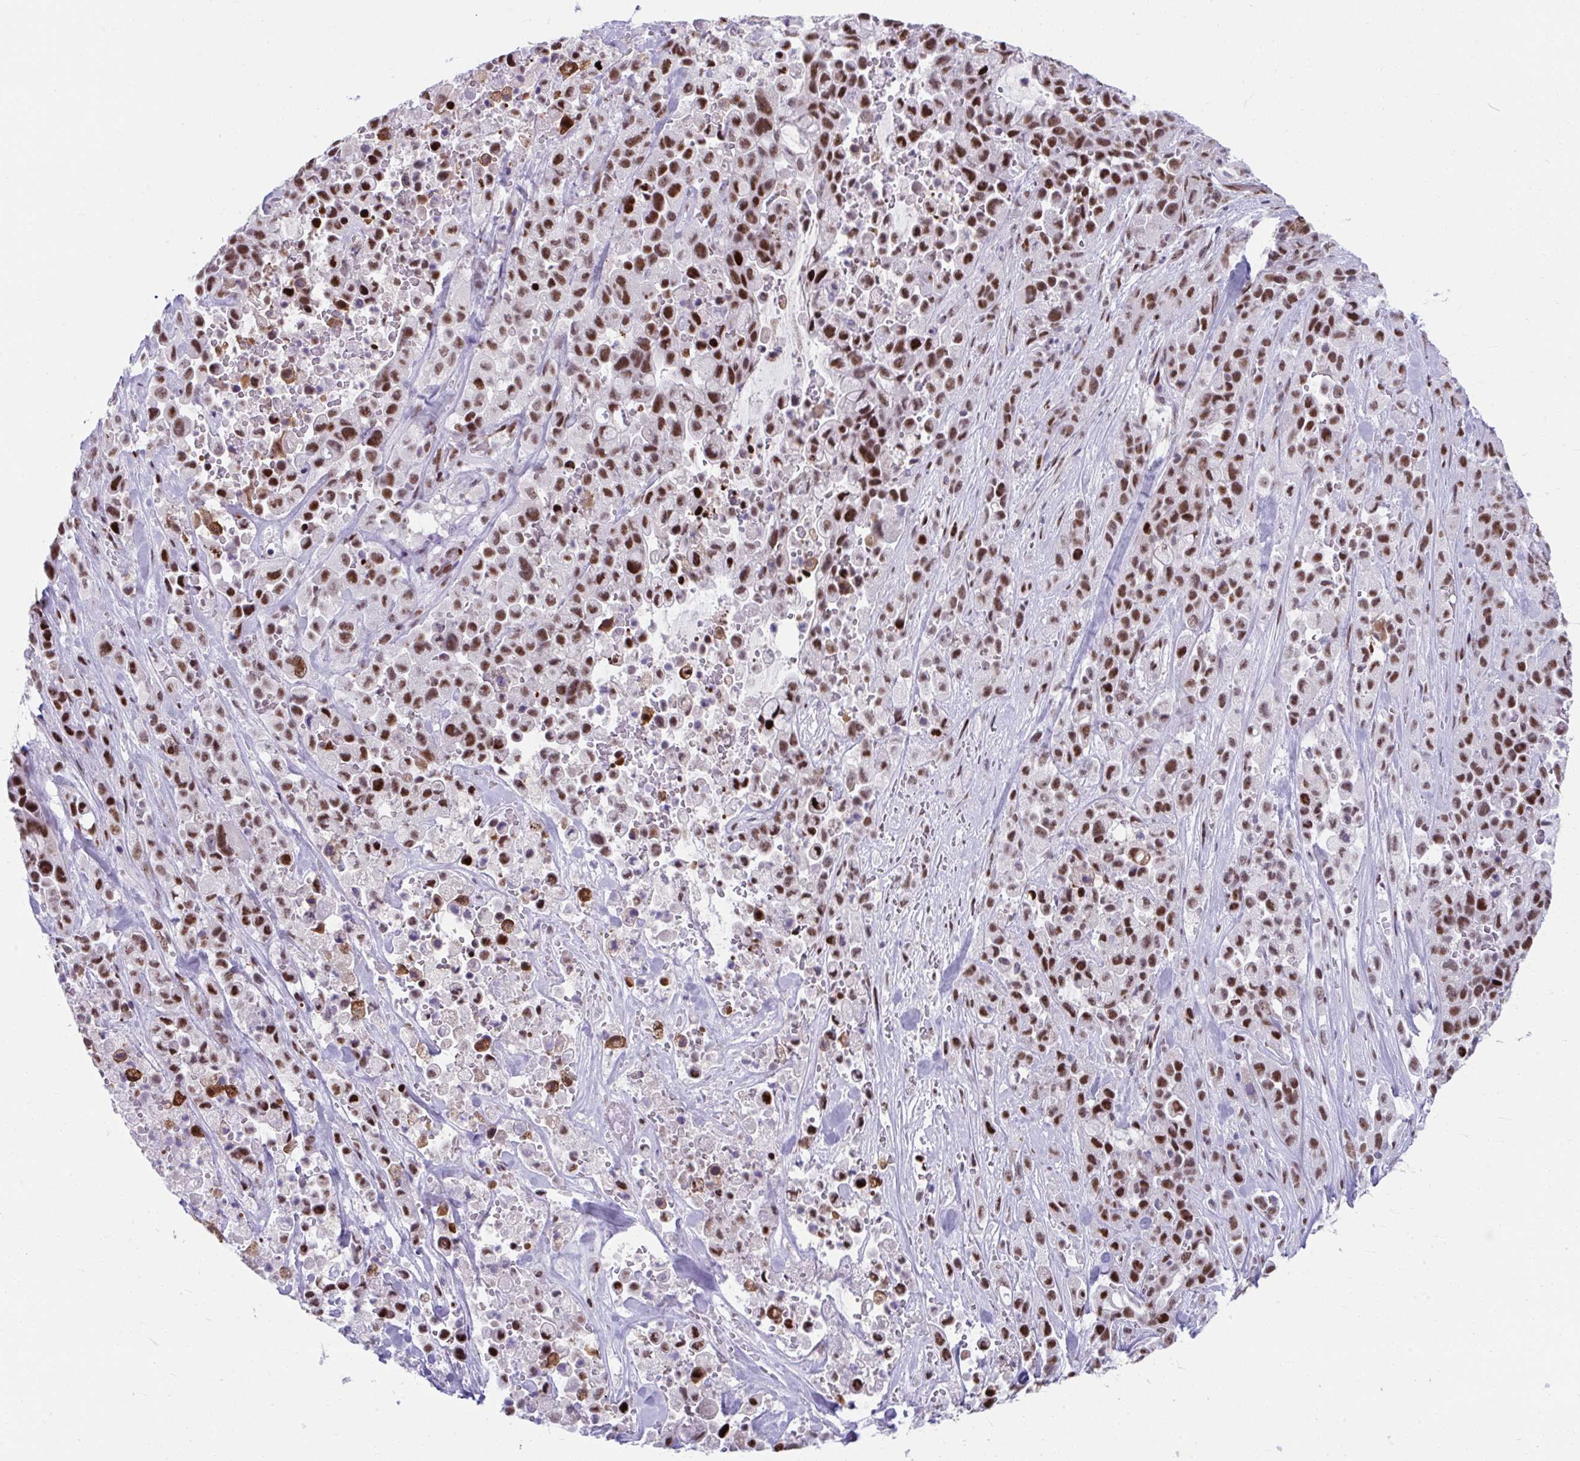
{"staining": {"intensity": "strong", "quantity": ">75%", "location": "nuclear"}, "tissue": "pancreatic cancer", "cell_type": "Tumor cells", "image_type": "cancer", "snomed": [{"axis": "morphology", "description": "Adenocarcinoma, NOS"}, {"axis": "topography", "description": "Pancreas"}], "caption": "Immunohistochemical staining of pancreatic adenocarcinoma demonstrates high levels of strong nuclear protein staining in approximately >75% of tumor cells.", "gene": "SLC35C2", "patient": {"sex": "male", "age": 44}}